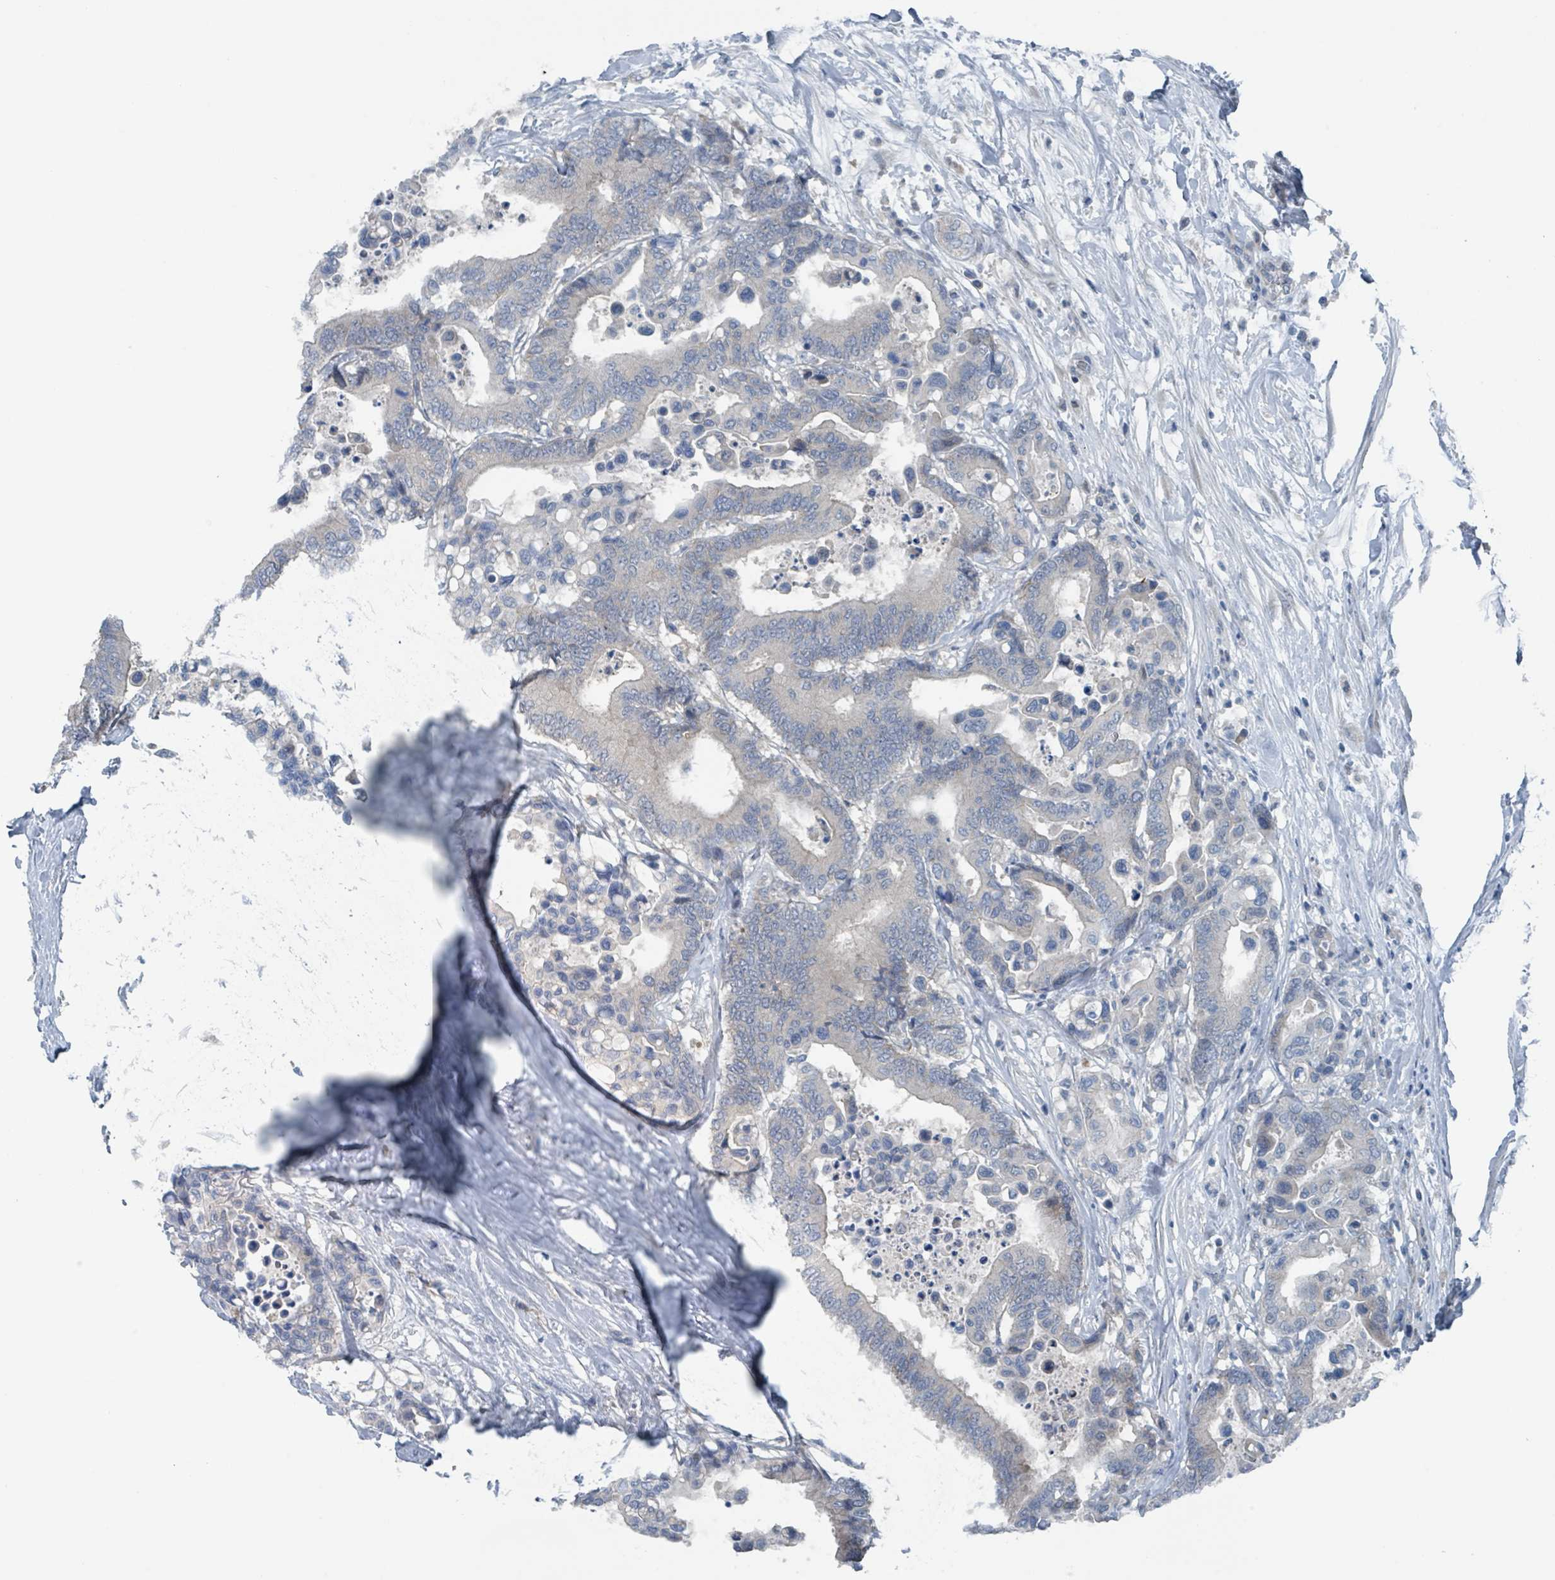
{"staining": {"intensity": "negative", "quantity": "none", "location": "none"}, "tissue": "colorectal cancer", "cell_type": "Tumor cells", "image_type": "cancer", "snomed": [{"axis": "morphology", "description": "Normal tissue, NOS"}, {"axis": "morphology", "description": "Adenocarcinoma, NOS"}, {"axis": "topography", "description": "Colon"}], "caption": "Tumor cells are negative for brown protein staining in colorectal cancer (adenocarcinoma).", "gene": "ACBD4", "patient": {"sex": "male", "age": 82}}